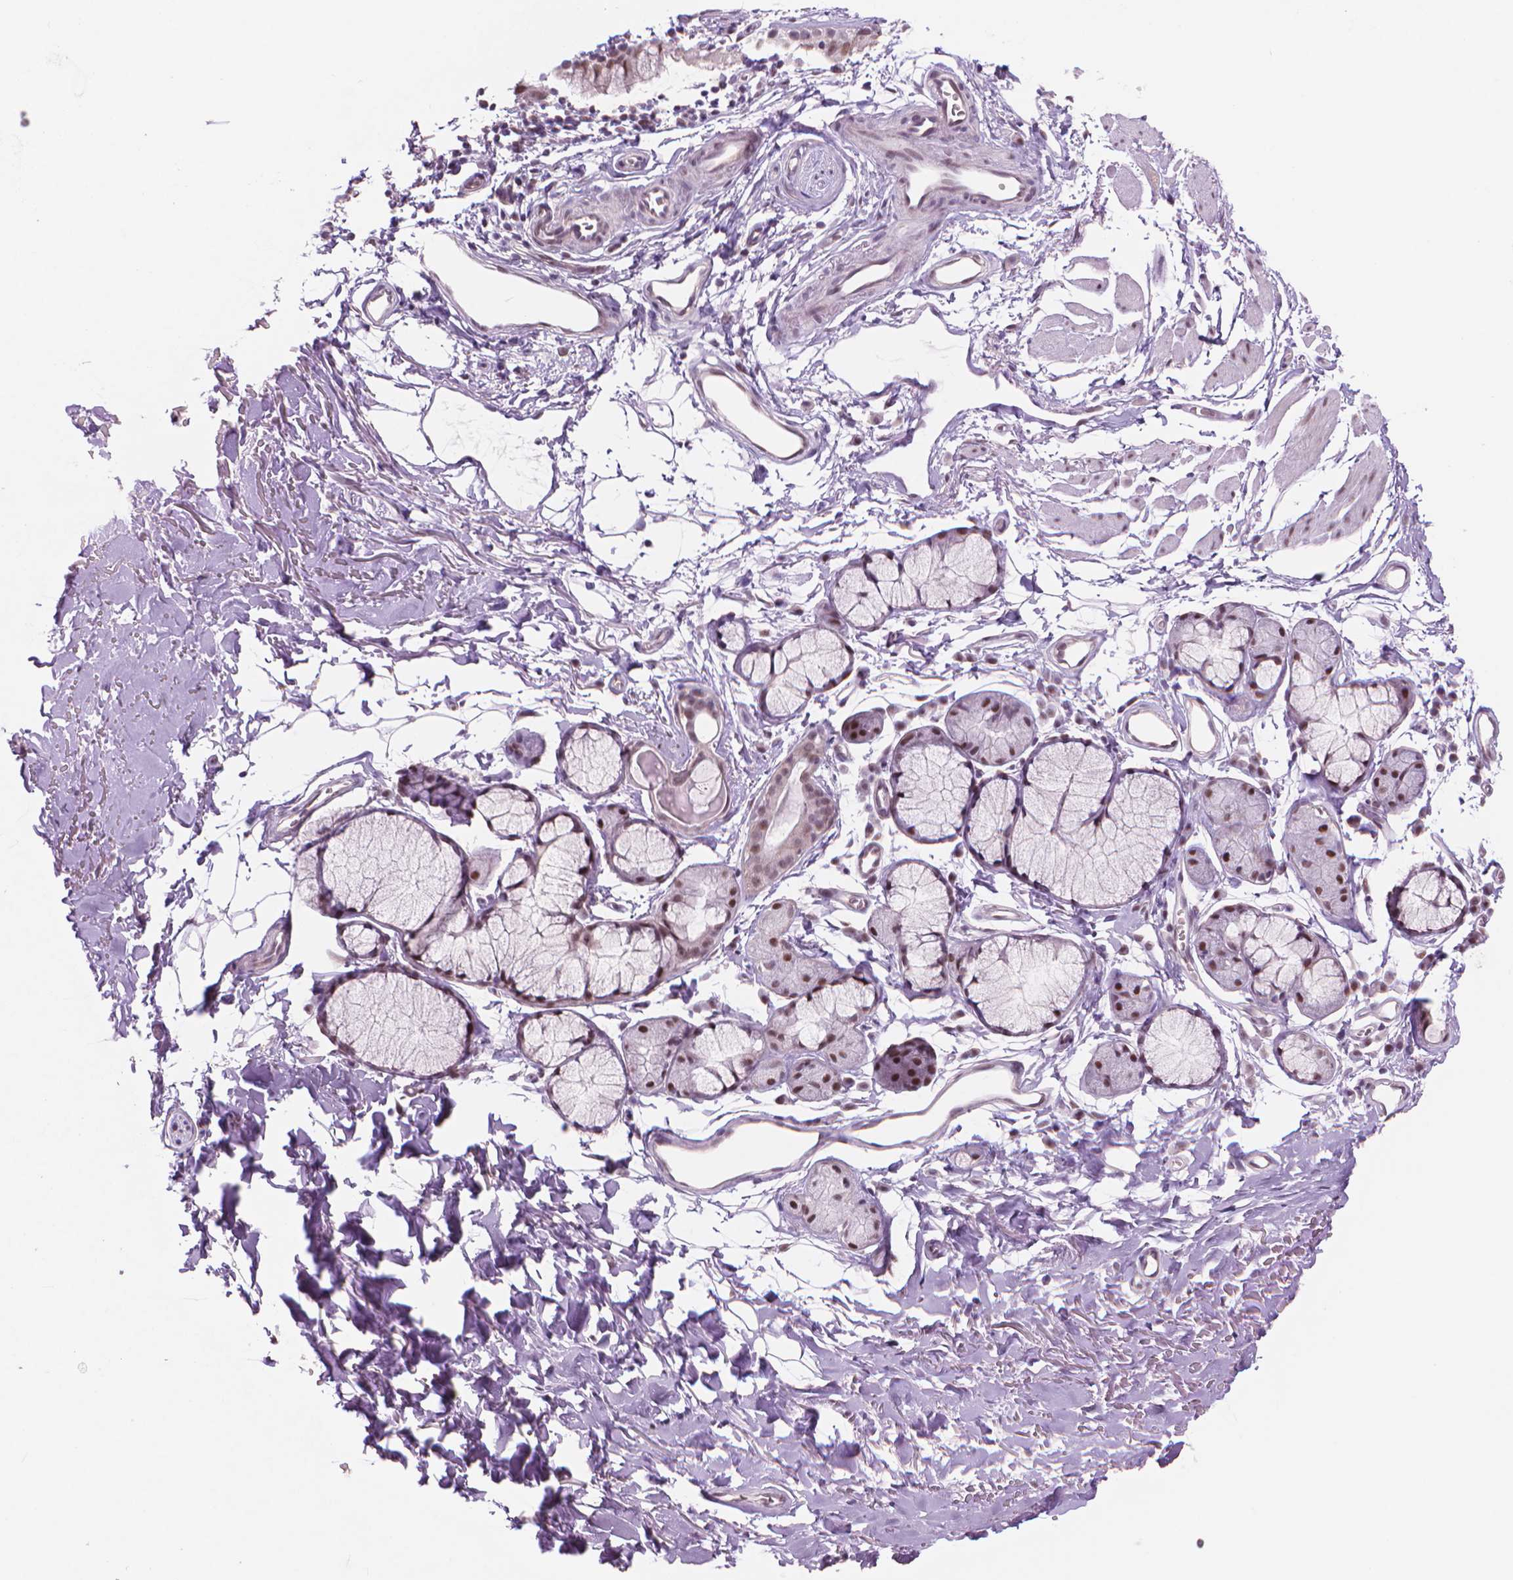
{"staining": {"intensity": "weak", "quantity": "<25%", "location": "nuclear"}, "tissue": "adipose tissue", "cell_type": "Adipocytes", "image_type": "normal", "snomed": [{"axis": "morphology", "description": "Normal tissue, NOS"}, {"axis": "topography", "description": "Cartilage tissue"}, {"axis": "topography", "description": "Bronchus"}], "caption": "Image shows no protein staining in adipocytes of benign adipose tissue. (Stains: DAB immunohistochemistry (IHC) with hematoxylin counter stain, Microscopy: brightfield microscopy at high magnification).", "gene": "POLR3D", "patient": {"sex": "female", "age": 79}}